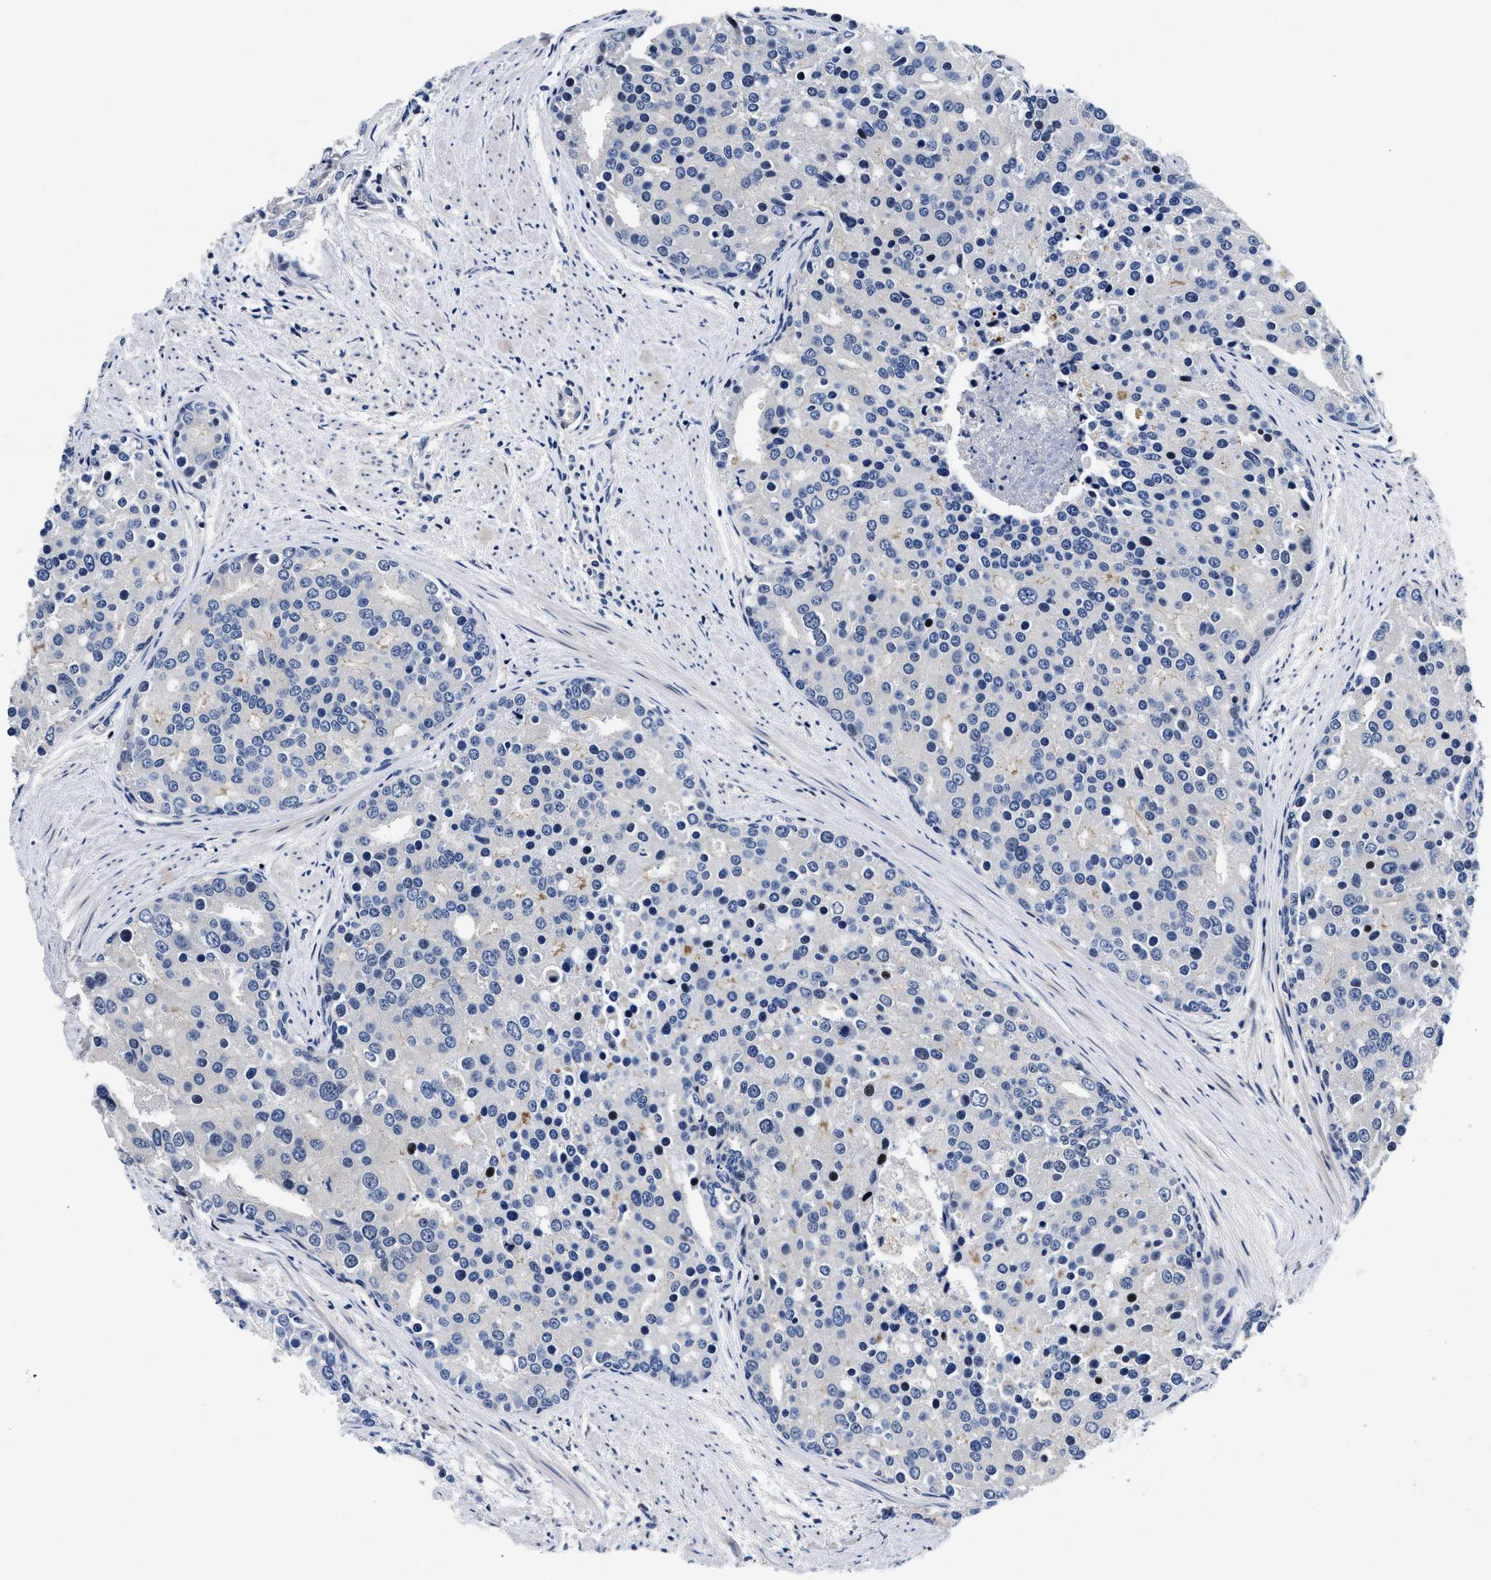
{"staining": {"intensity": "negative", "quantity": "none", "location": "none"}, "tissue": "prostate cancer", "cell_type": "Tumor cells", "image_type": "cancer", "snomed": [{"axis": "morphology", "description": "Adenocarcinoma, High grade"}, {"axis": "topography", "description": "Prostate"}], "caption": "Prostate cancer stained for a protein using IHC reveals no staining tumor cells.", "gene": "LAD1", "patient": {"sex": "male", "age": 50}}